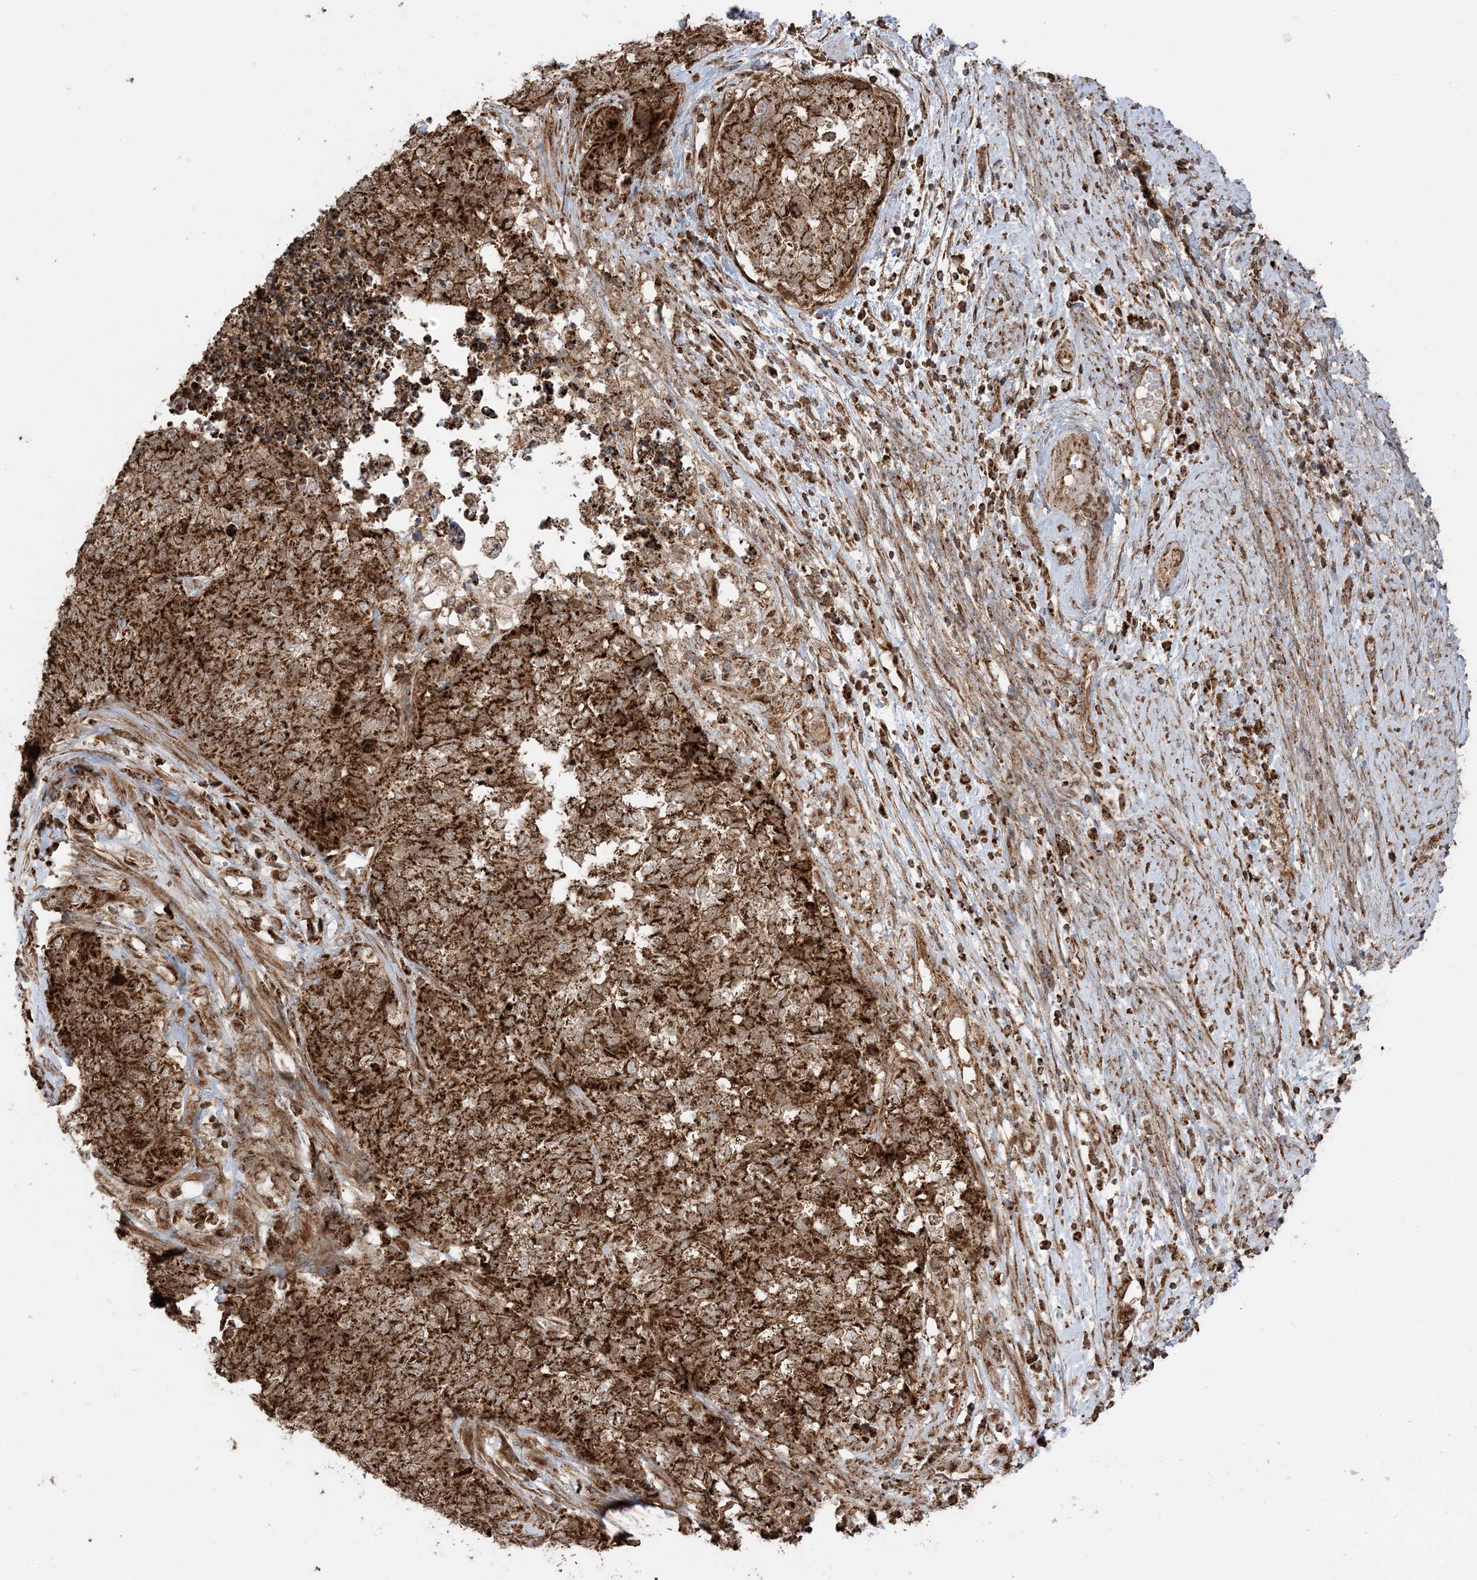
{"staining": {"intensity": "strong", "quantity": ">75%", "location": "cytoplasmic/membranous"}, "tissue": "cervical cancer", "cell_type": "Tumor cells", "image_type": "cancer", "snomed": [{"axis": "morphology", "description": "Squamous cell carcinoma, NOS"}, {"axis": "topography", "description": "Cervix"}], "caption": "Cervical cancer (squamous cell carcinoma) tissue shows strong cytoplasmic/membranous expression in about >75% of tumor cells", "gene": "N4BP3", "patient": {"sex": "female", "age": 63}}